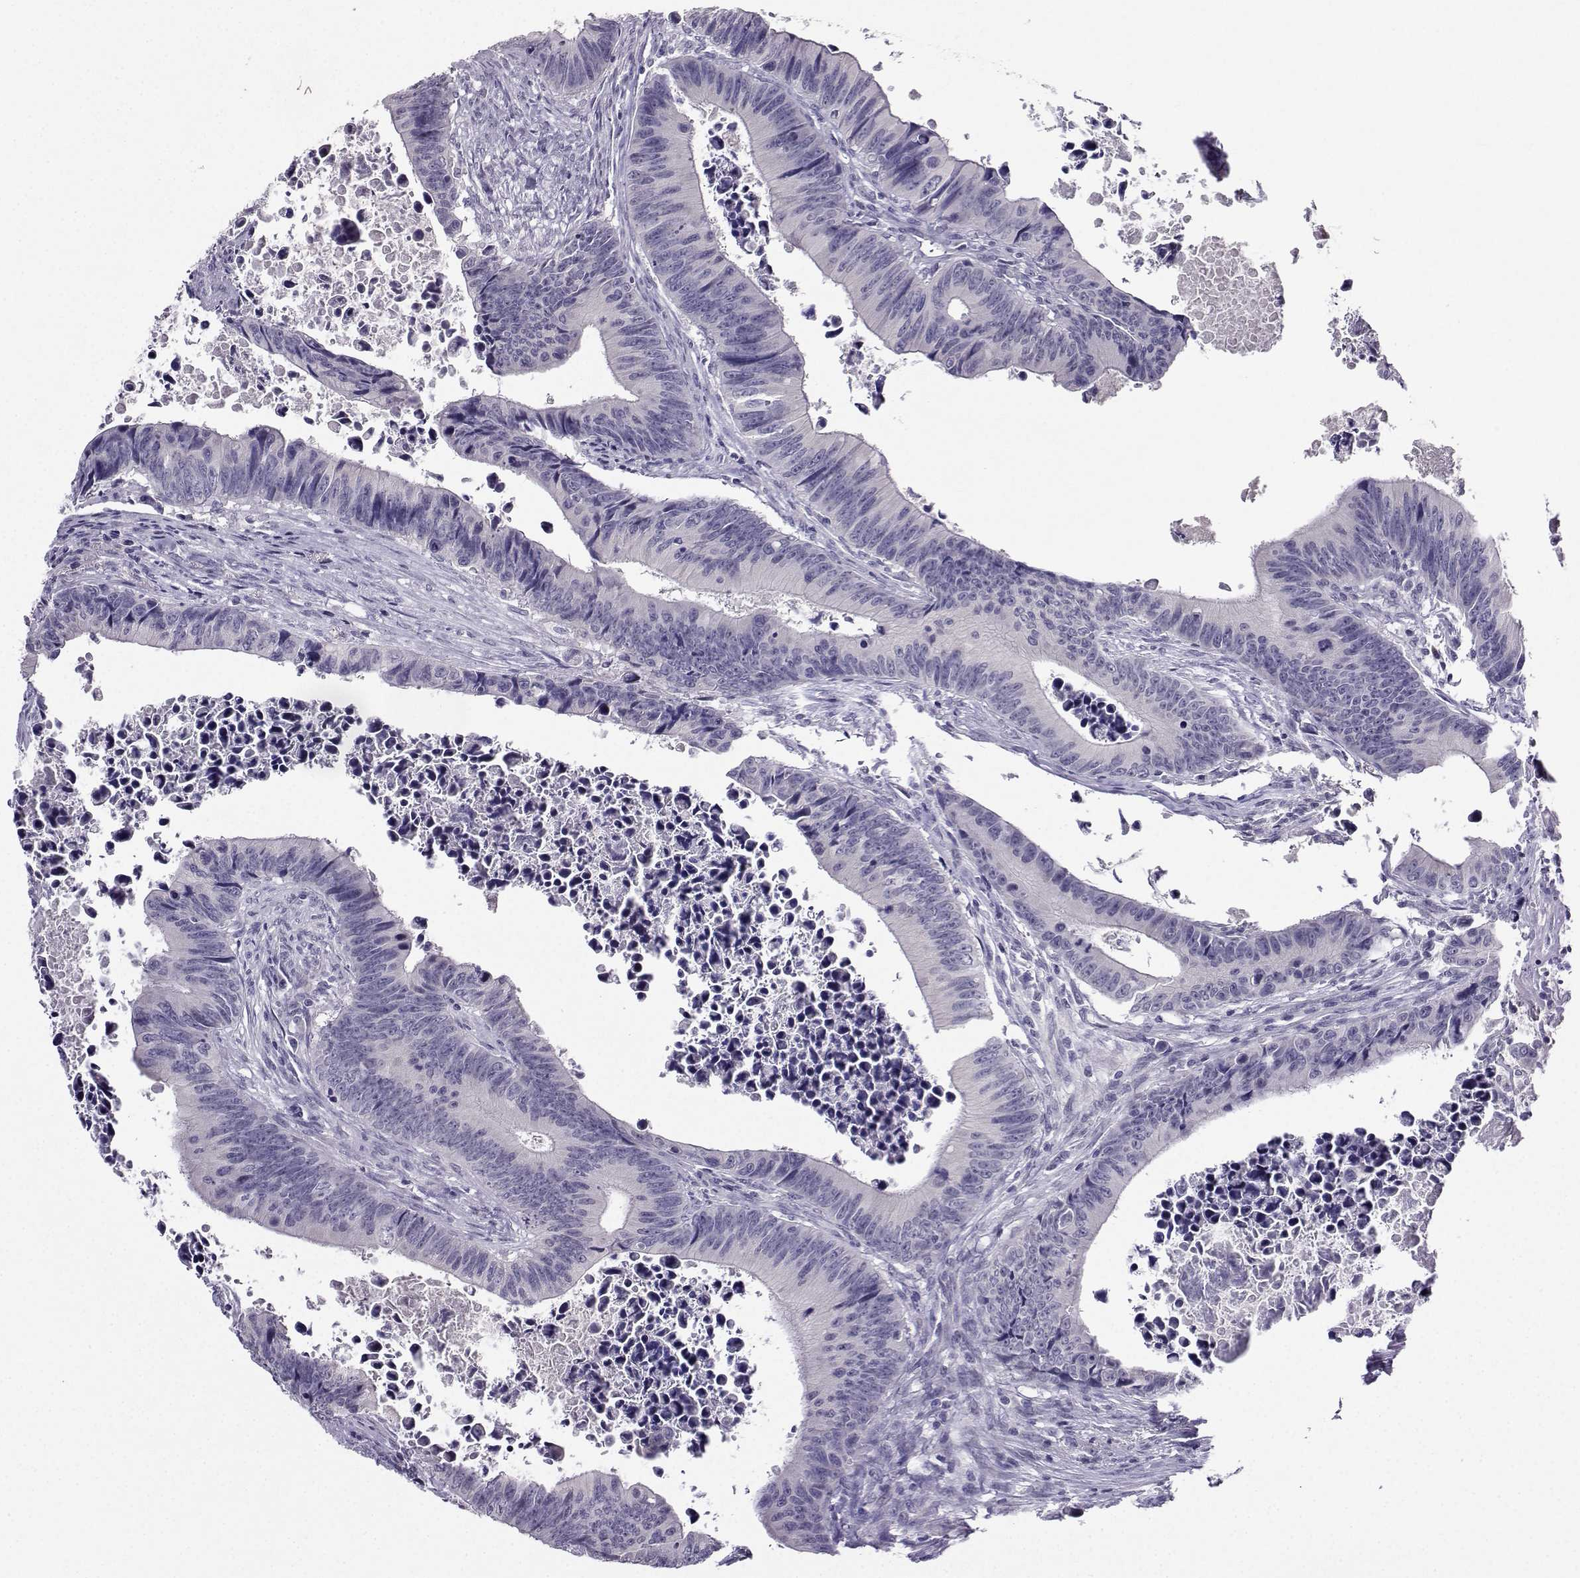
{"staining": {"intensity": "negative", "quantity": "none", "location": "none"}, "tissue": "colorectal cancer", "cell_type": "Tumor cells", "image_type": "cancer", "snomed": [{"axis": "morphology", "description": "Adenocarcinoma, NOS"}, {"axis": "topography", "description": "Colon"}], "caption": "The photomicrograph reveals no significant positivity in tumor cells of colorectal cancer.", "gene": "CRYBB1", "patient": {"sex": "female", "age": 87}}